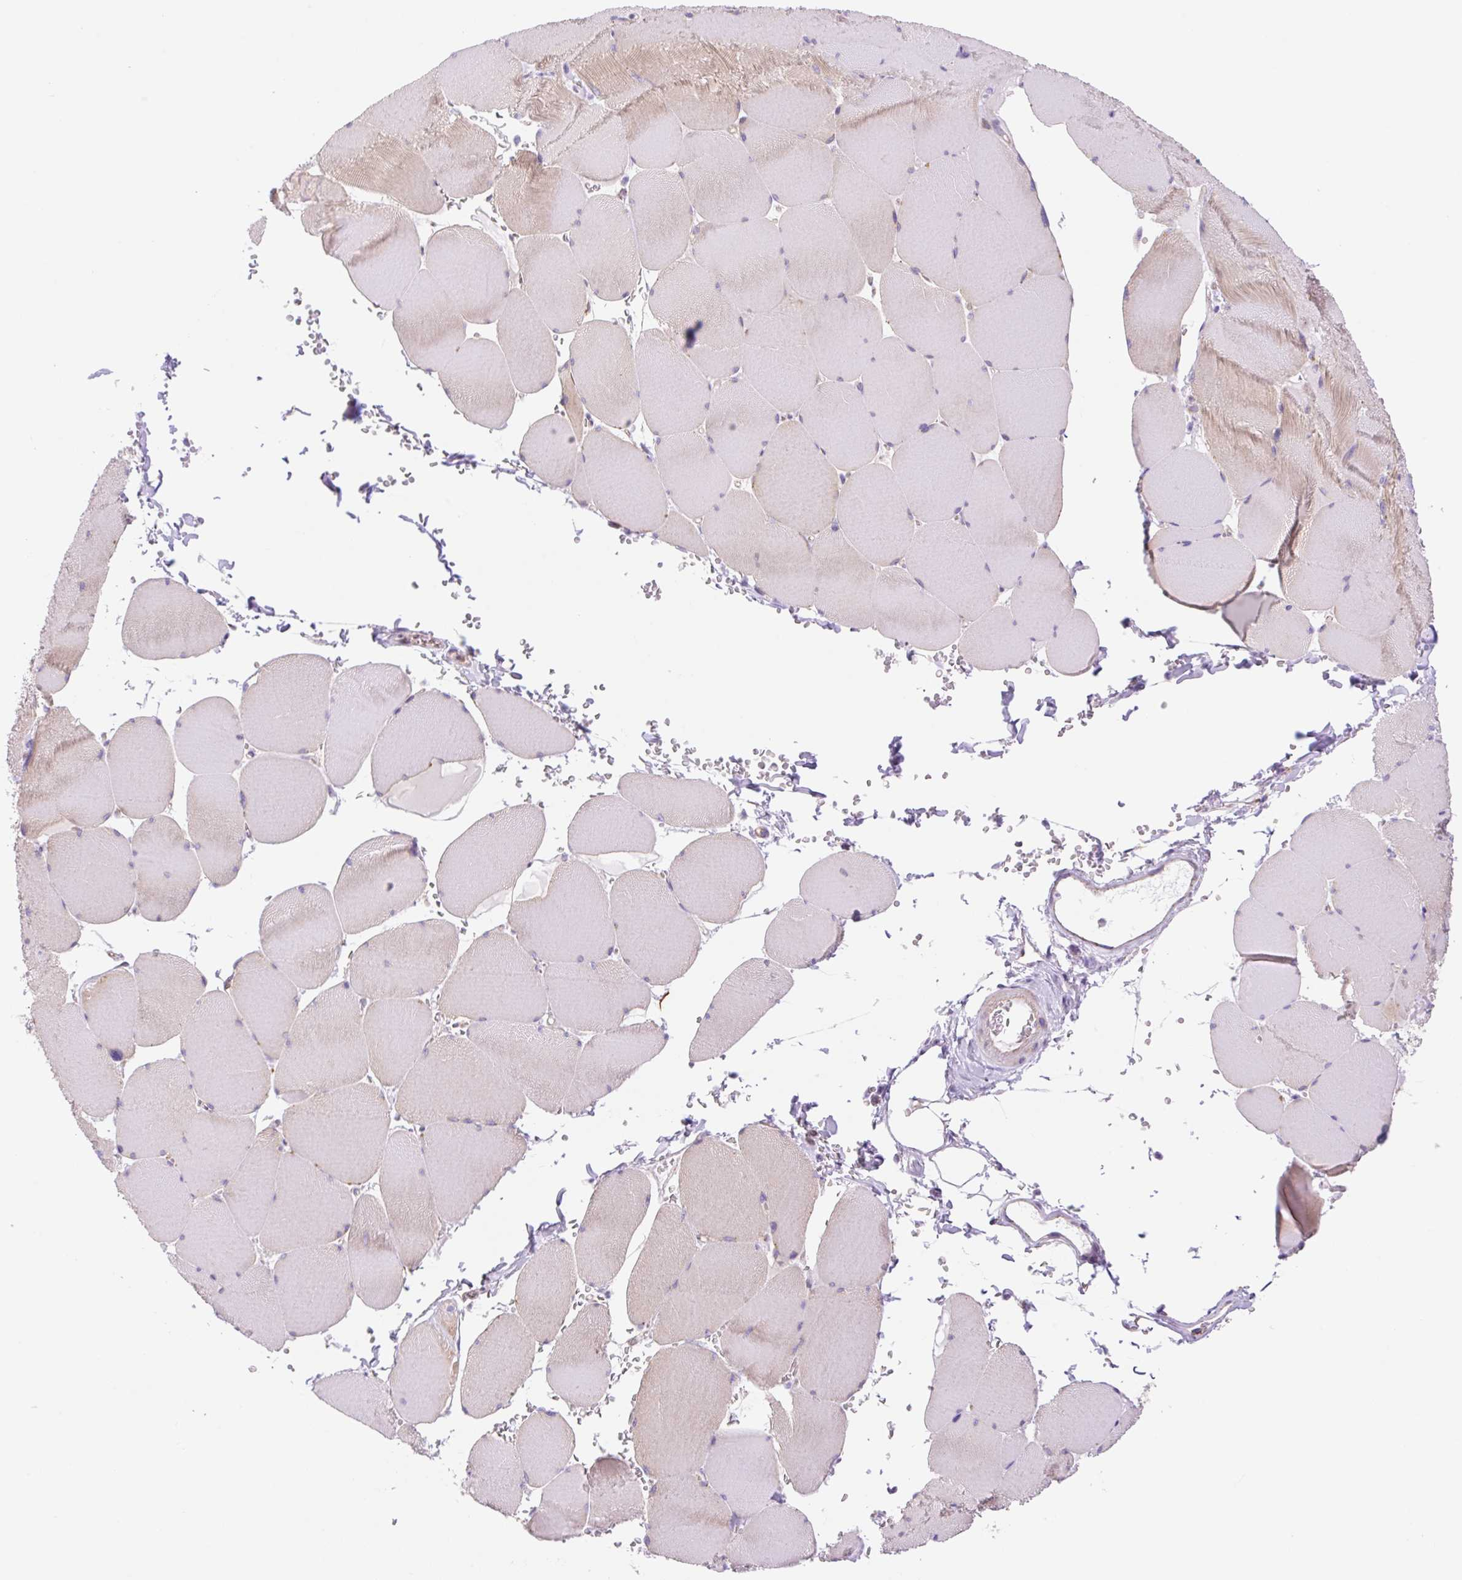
{"staining": {"intensity": "weak", "quantity": "<25%", "location": "cytoplasmic/membranous"}, "tissue": "skeletal muscle", "cell_type": "Myocytes", "image_type": "normal", "snomed": [{"axis": "morphology", "description": "Normal tissue, NOS"}, {"axis": "topography", "description": "Skeletal muscle"}, {"axis": "topography", "description": "Head-Neck"}], "caption": "Immunohistochemistry (IHC) image of benign skeletal muscle: human skeletal muscle stained with DAB exhibits no significant protein staining in myocytes.", "gene": "ESAM", "patient": {"sex": "male", "age": 66}}